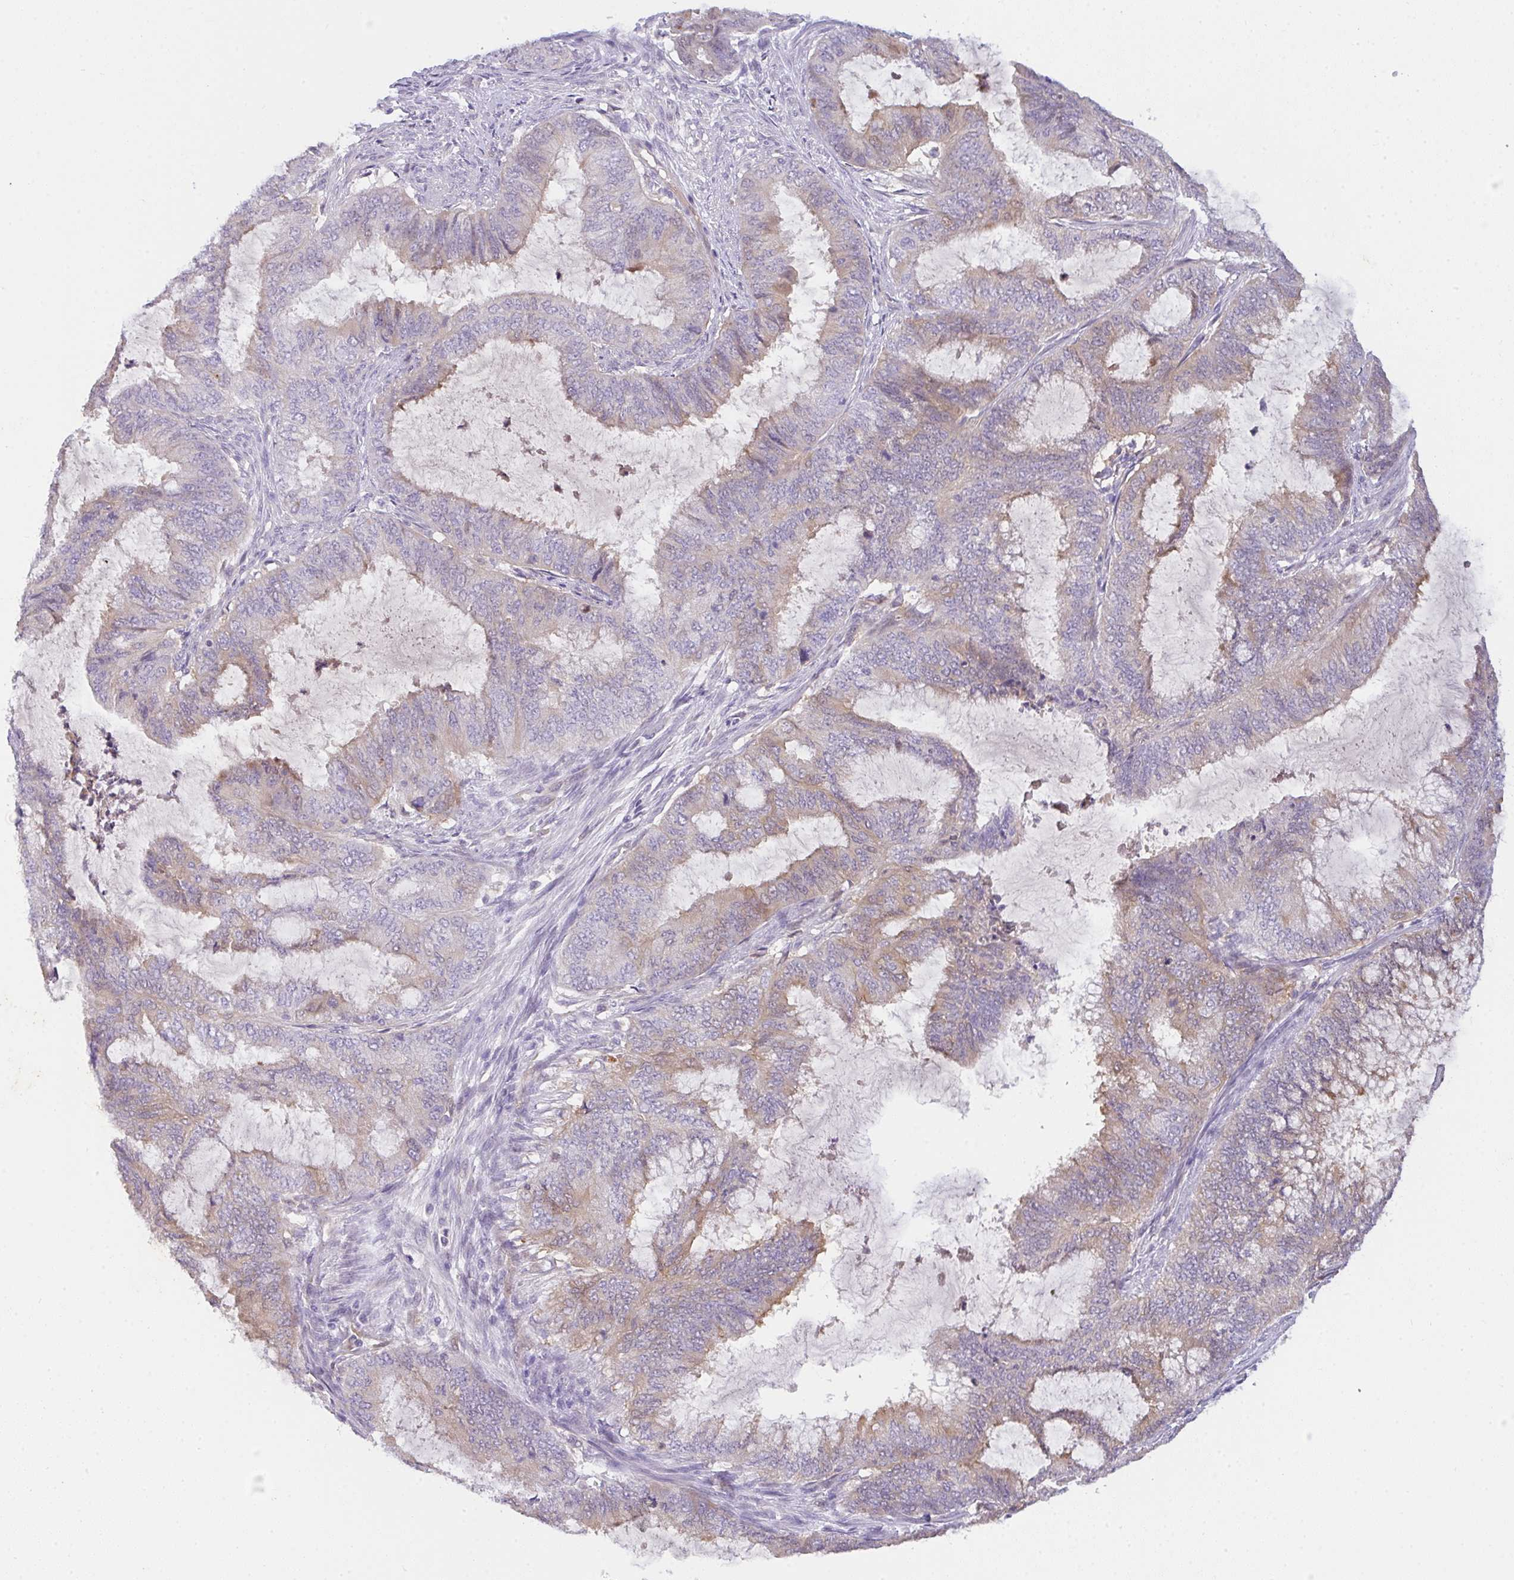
{"staining": {"intensity": "weak", "quantity": "25%-75%", "location": "cytoplasmic/membranous"}, "tissue": "endometrial cancer", "cell_type": "Tumor cells", "image_type": "cancer", "snomed": [{"axis": "morphology", "description": "Adenocarcinoma, NOS"}, {"axis": "topography", "description": "Endometrium"}], "caption": "Immunohistochemistry image of neoplastic tissue: human adenocarcinoma (endometrial) stained using immunohistochemistry exhibits low levels of weak protein expression localized specifically in the cytoplasmic/membranous of tumor cells, appearing as a cytoplasmic/membranous brown color.", "gene": "COX7B", "patient": {"sex": "female", "age": 51}}